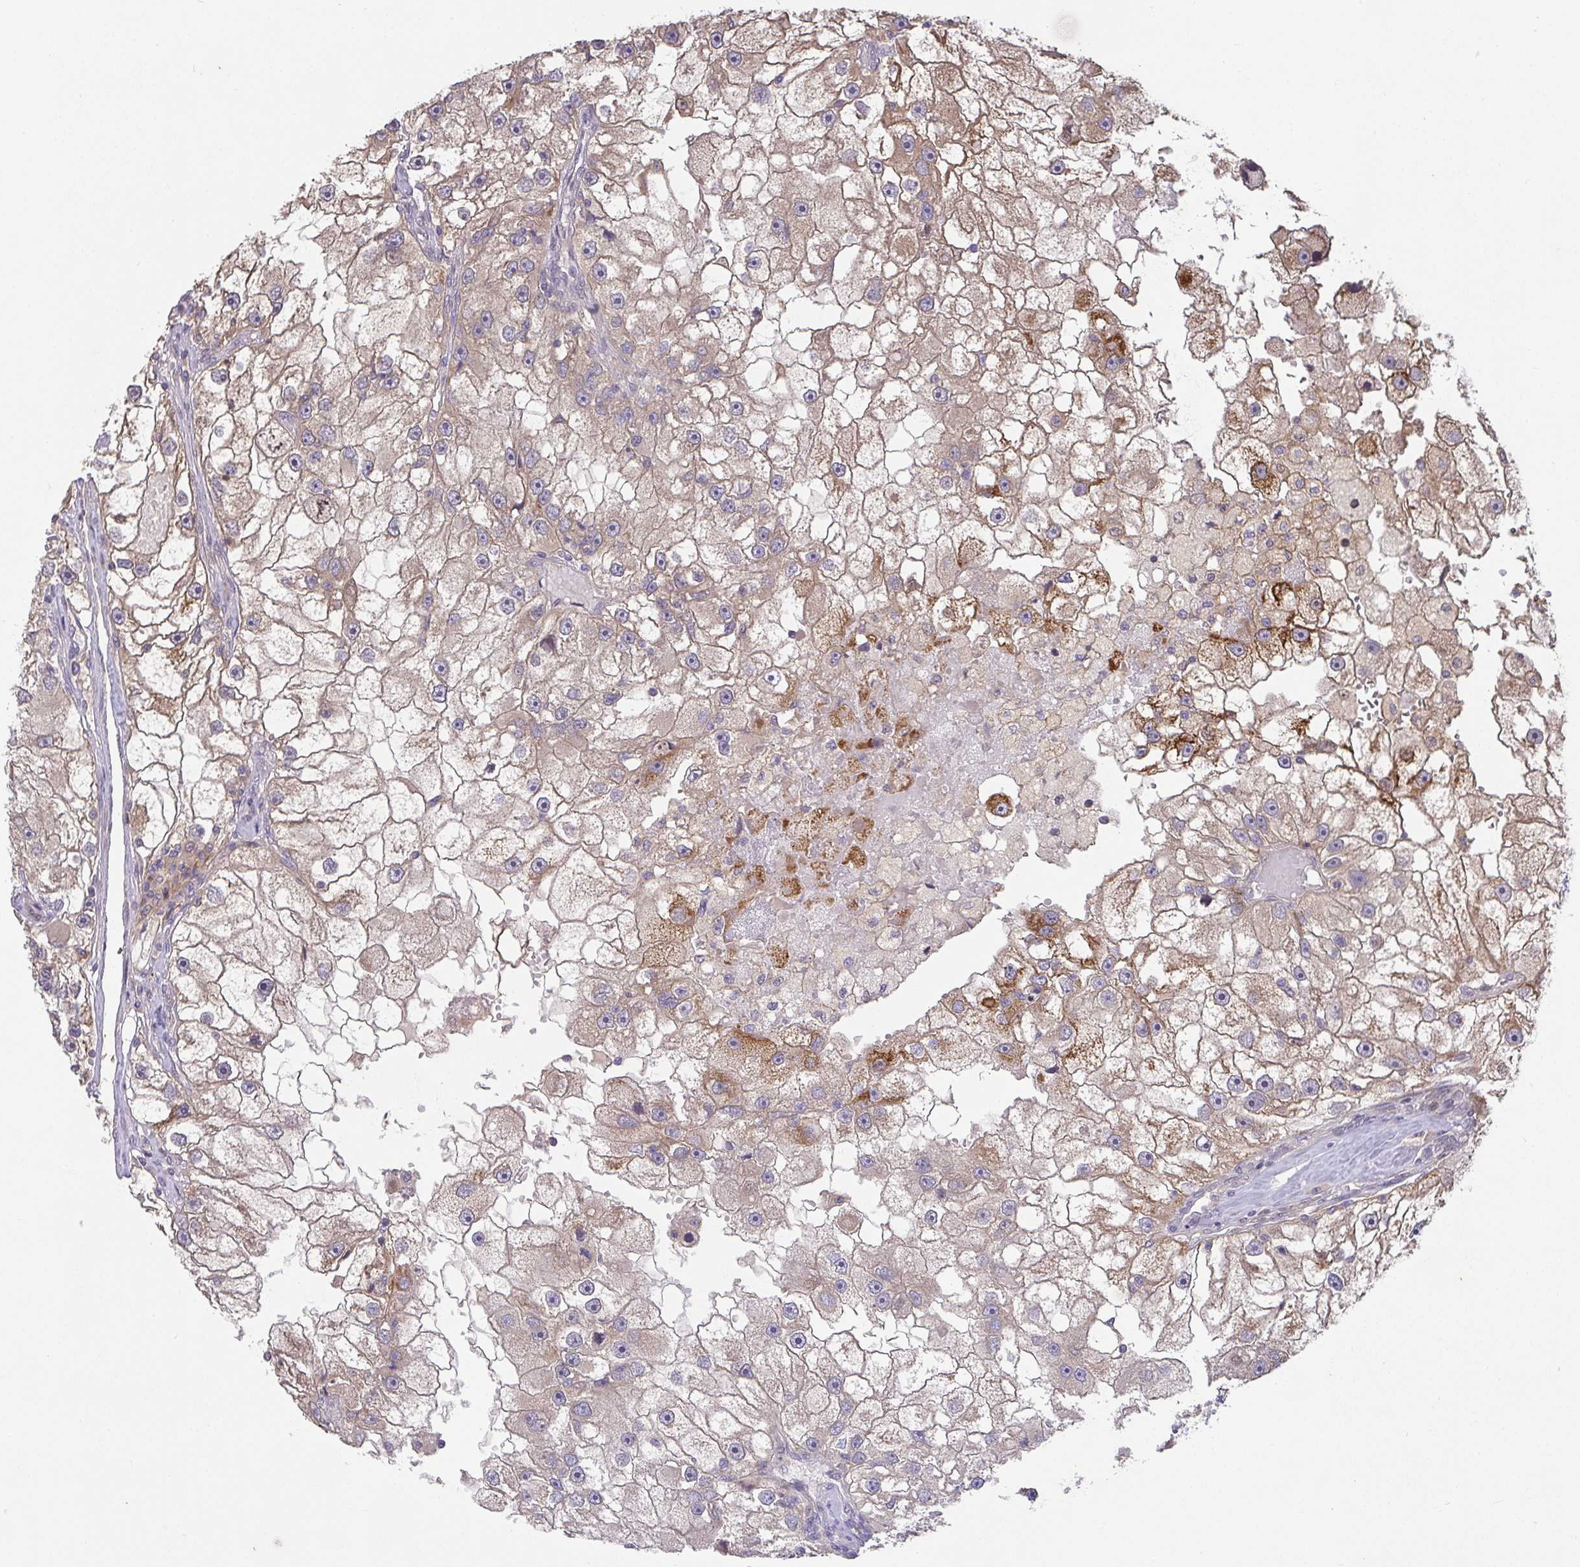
{"staining": {"intensity": "moderate", "quantity": "<25%", "location": "cytoplasmic/membranous"}, "tissue": "renal cancer", "cell_type": "Tumor cells", "image_type": "cancer", "snomed": [{"axis": "morphology", "description": "Adenocarcinoma, NOS"}, {"axis": "topography", "description": "Kidney"}], "caption": "Renal cancer (adenocarcinoma) tissue demonstrates moderate cytoplasmic/membranous expression in approximately <25% of tumor cells", "gene": "EEF1AKMT1", "patient": {"sex": "male", "age": 63}}